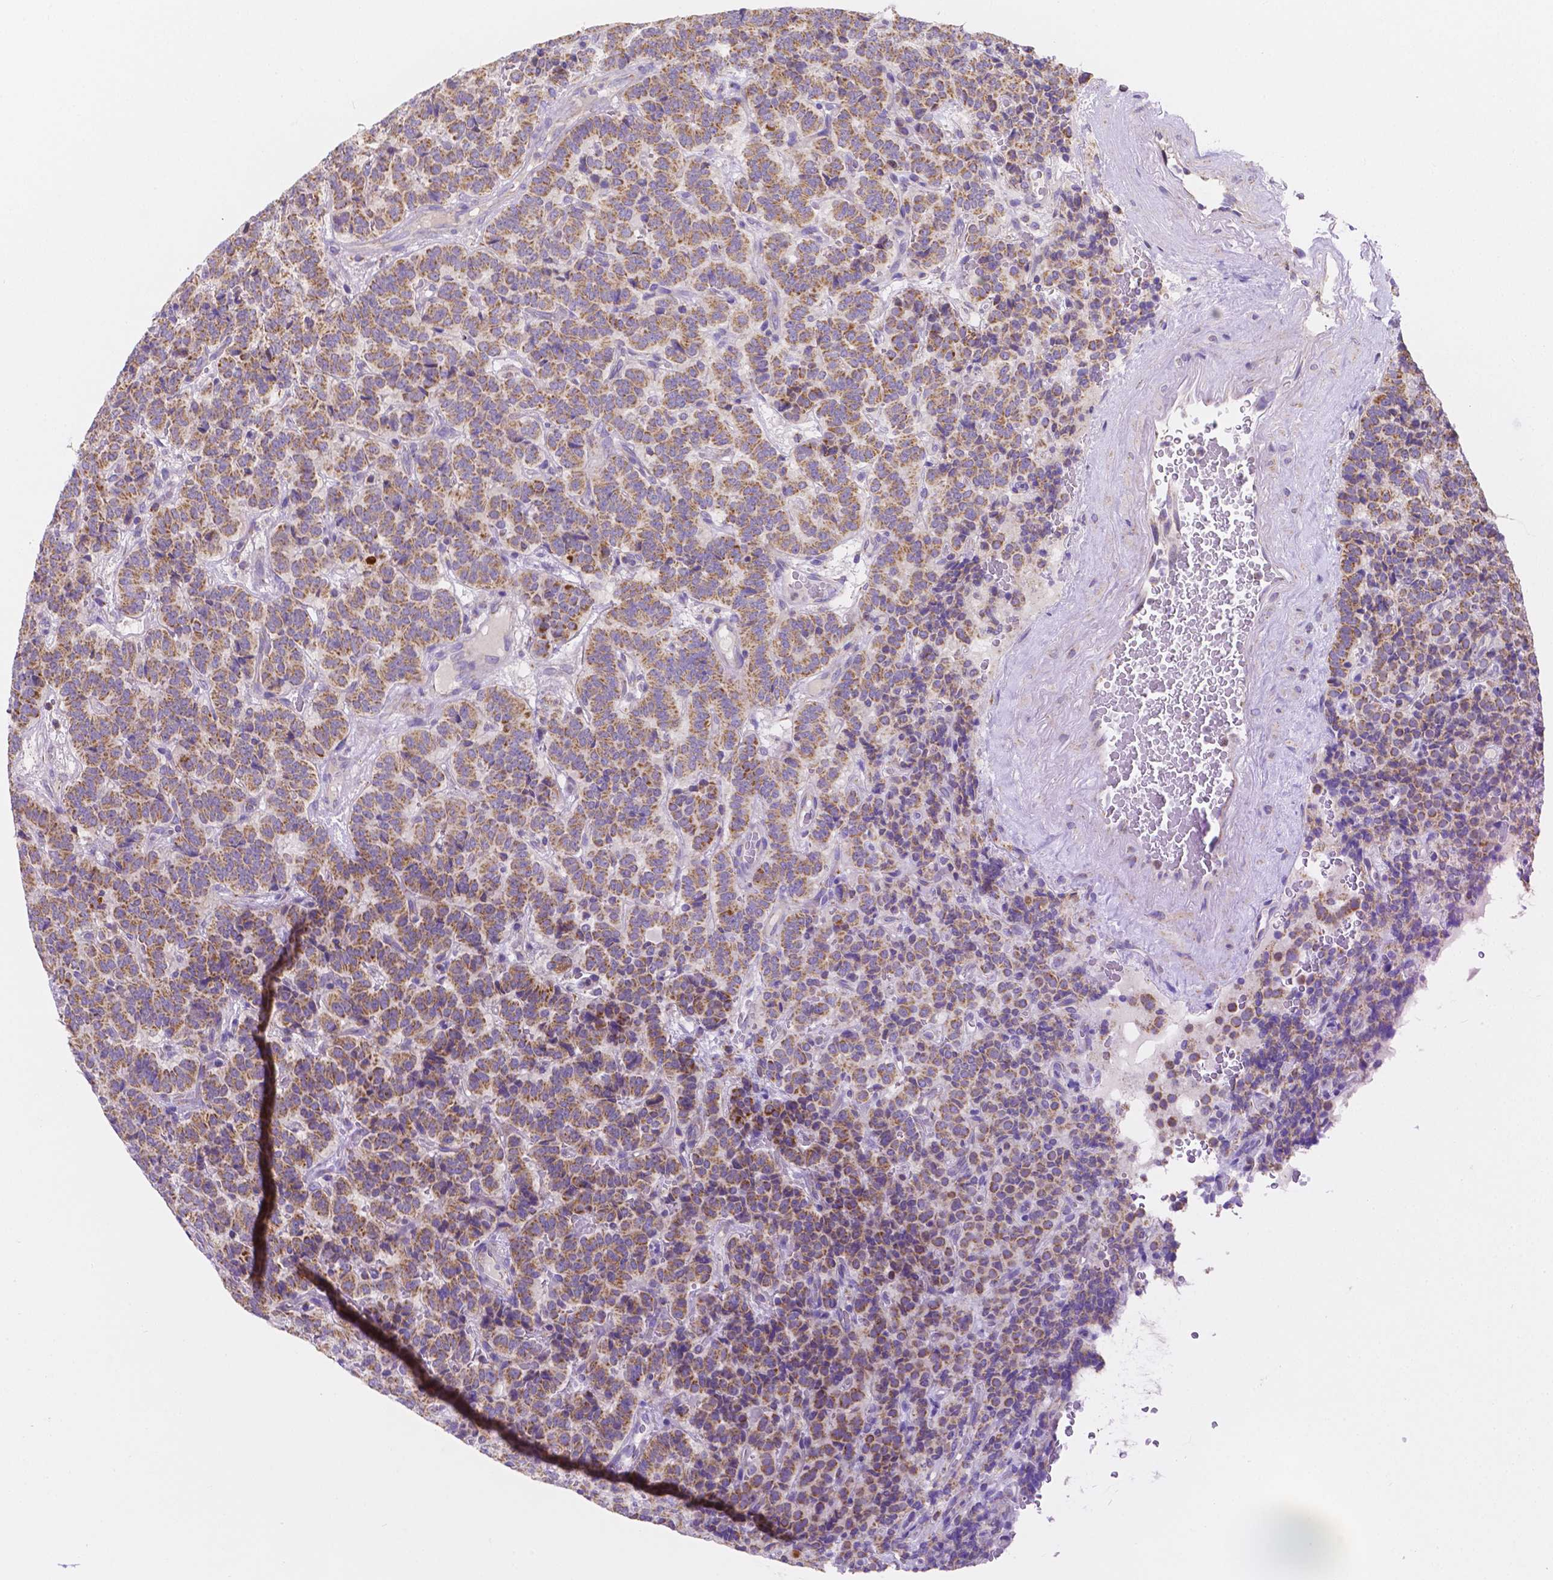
{"staining": {"intensity": "moderate", "quantity": ">75%", "location": "cytoplasmic/membranous"}, "tissue": "carcinoid", "cell_type": "Tumor cells", "image_type": "cancer", "snomed": [{"axis": "morphology", "description": "Carcinoid, malignant, NOS"}, {"axis": "topography", "description": "Pancreas"}], "caption": "IHC of carcinoid shows medium levels of moderate cytoplasmic/membranous positivity in about >75% of tumor cells.", "gene": "SGTB", "patient": {"sex": "male", "age": 36}}